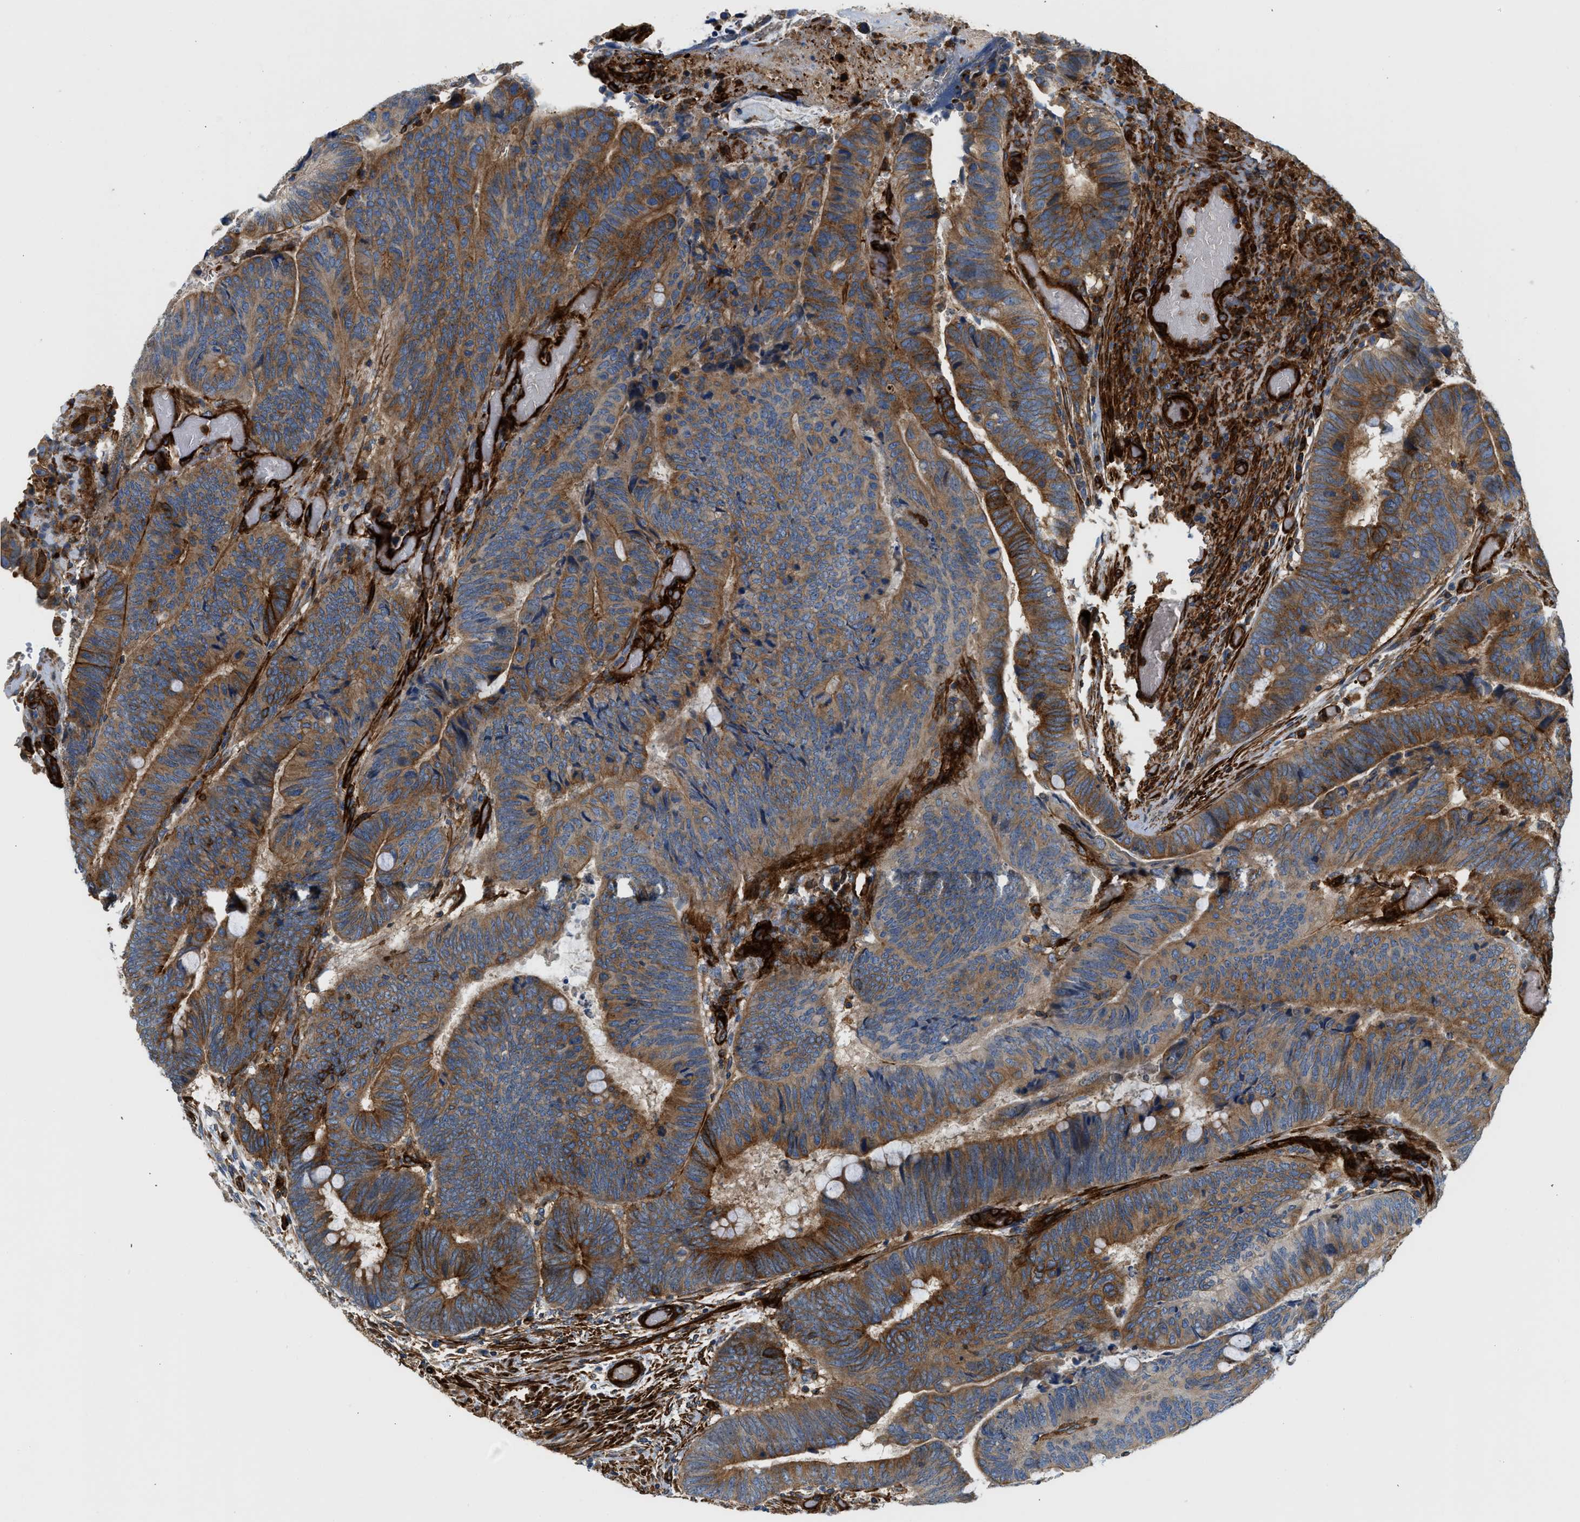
{"staining": {"intensity": "moderate", "quantity": ">75%", "location": "cytoplasmic/membranous"}, "tissue": "colorectal cancer", "cell_type": "Tumor cells", "image_type": "cancer", "snomed": [{"axis": "morphology", "description": "Normal tissue, NOS"}, {"axis": "morphology", "description": "Adenocarcinoma, NOS"}, {"axis": "topography", "description": "Rectum"}], "caption": "Protein staining demonstrates moderate cytoplasmic/membranous positivity in approximately >75% of tumor cells in colorectal cancer.", "gene": "HIP1", "patient": {"sex": "male", "age": 92}}